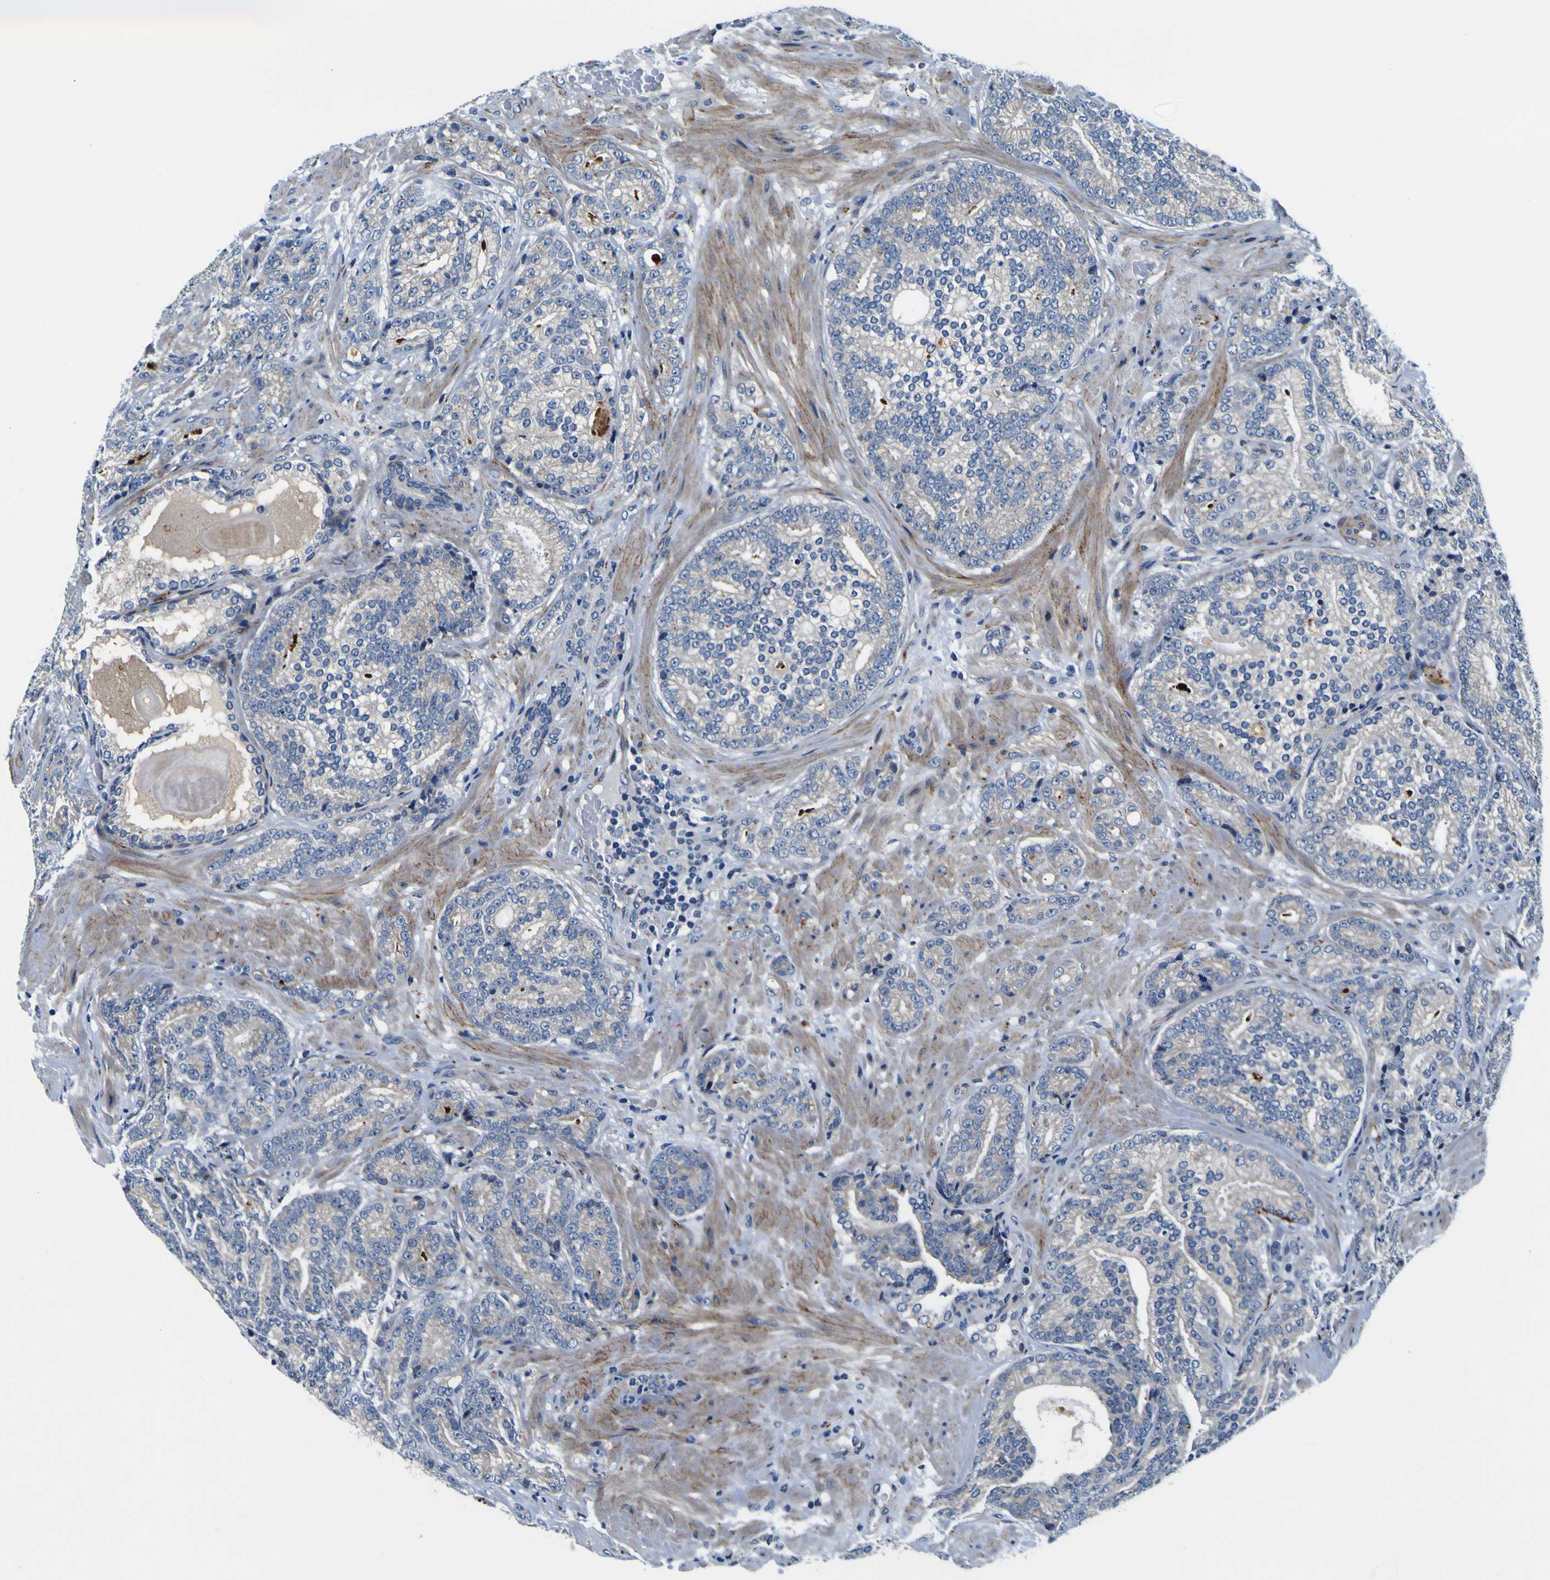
{"staining": {"intensity": "negative", "quantity": "none", "location": "none"}, "tissue": "prostate cancer", "cell_type": "Tumor cells", "image_type": "cancer", "snomed": [{"axis": "morphology", "description": "Adenocarcinoma, High grade"}, {"axis": "topography", "description": "Prostate"}], "caption": "This is a micrograph of immunohistochemistry staining of prostate high-grade adenocarcinoma, which shows no positivity in tumor cells.", "gene": "AGAP3", "patient": {"sex": "male", "age": 61}}